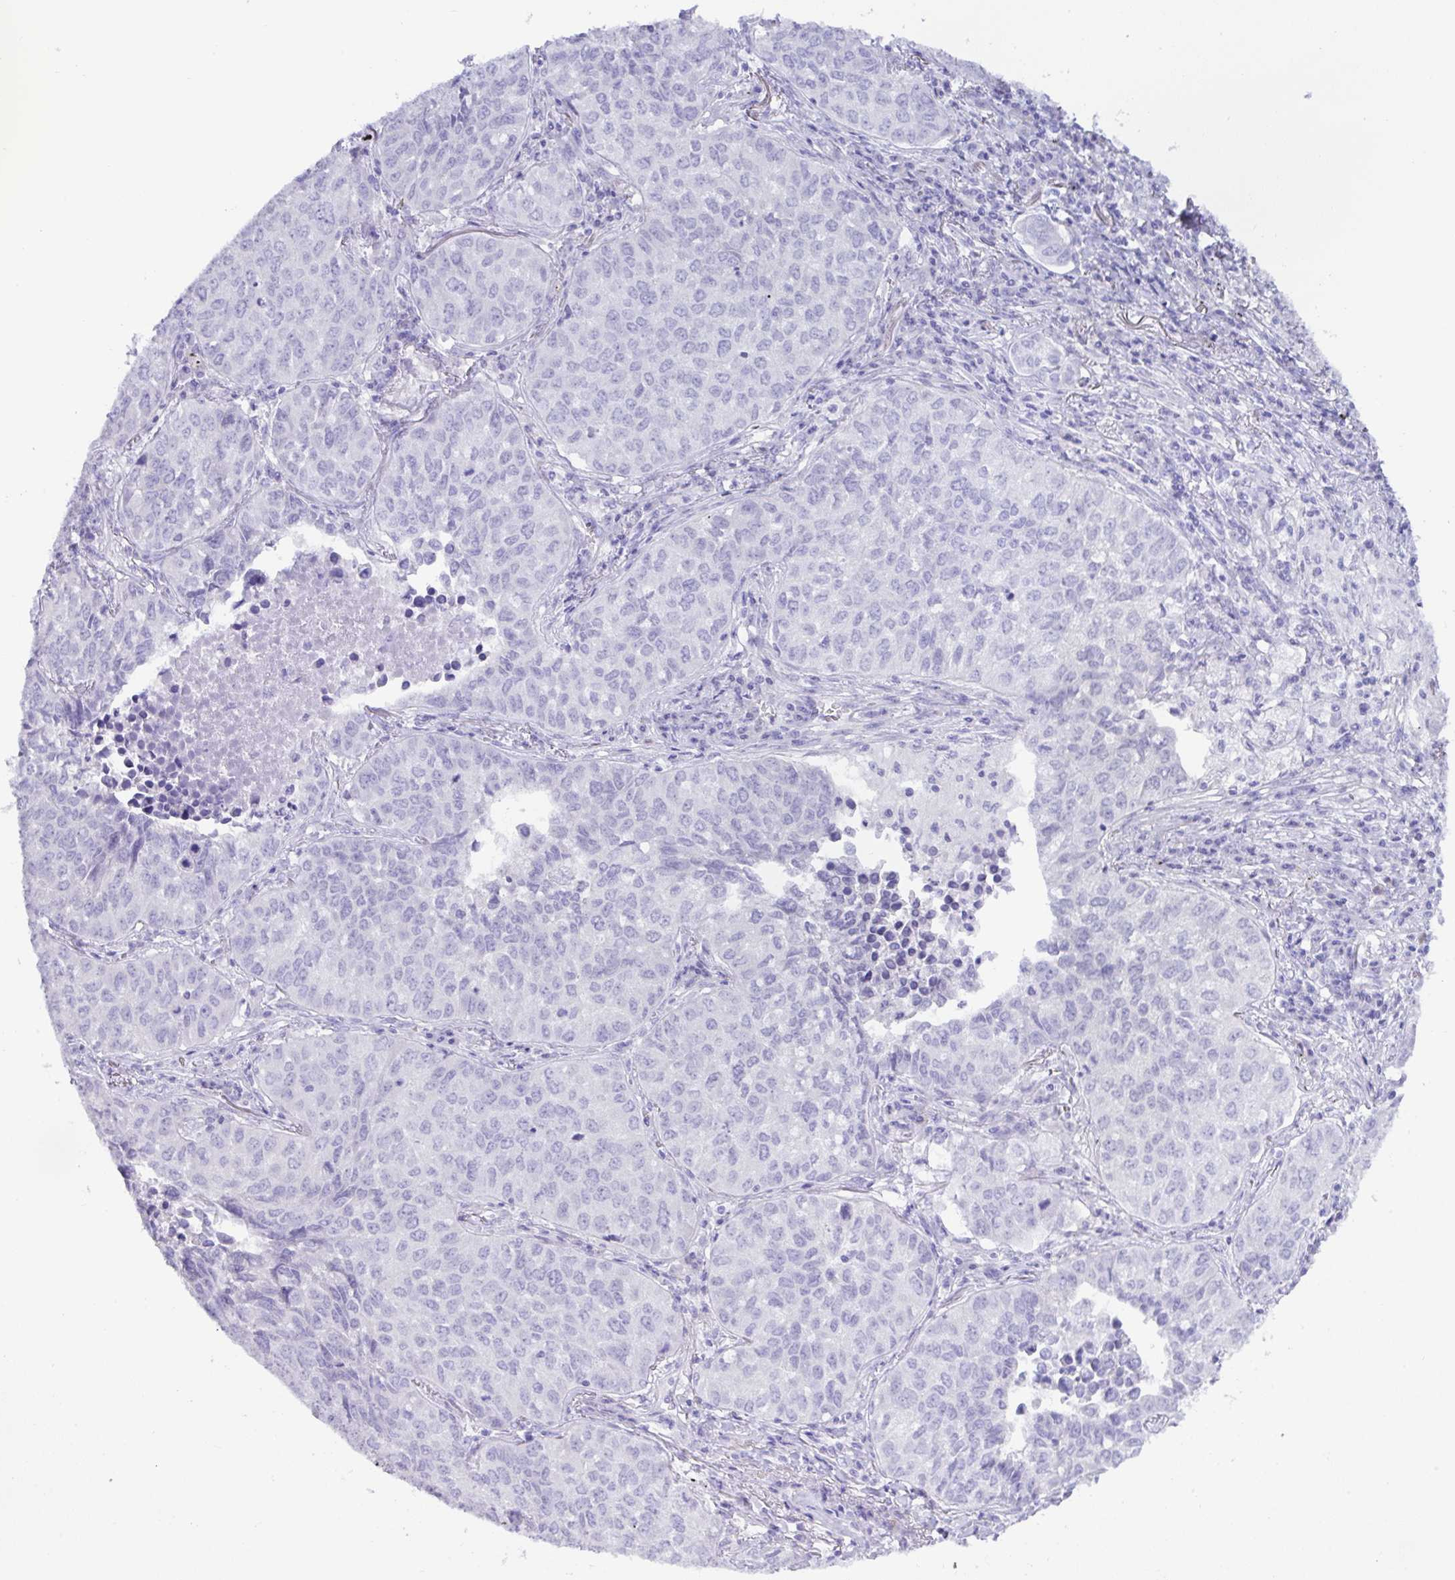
{"staining": {"intensity": "negative", "quantity": "none", "location": "none"}, "tissue": "lung cancer", "cell_type": "Tumor cells", "image_type": "cancer", "snomed": [{"axis": "morphology", "description": "Adenocarcinoma, NOS"}, {"axis": "topography", "description": "Lung"}], "caption": "Tumor cells show no significant expression in adenocarcinoma (lung).", "gene": "MED11", "patient": {"sex": "female", "age": 50}}